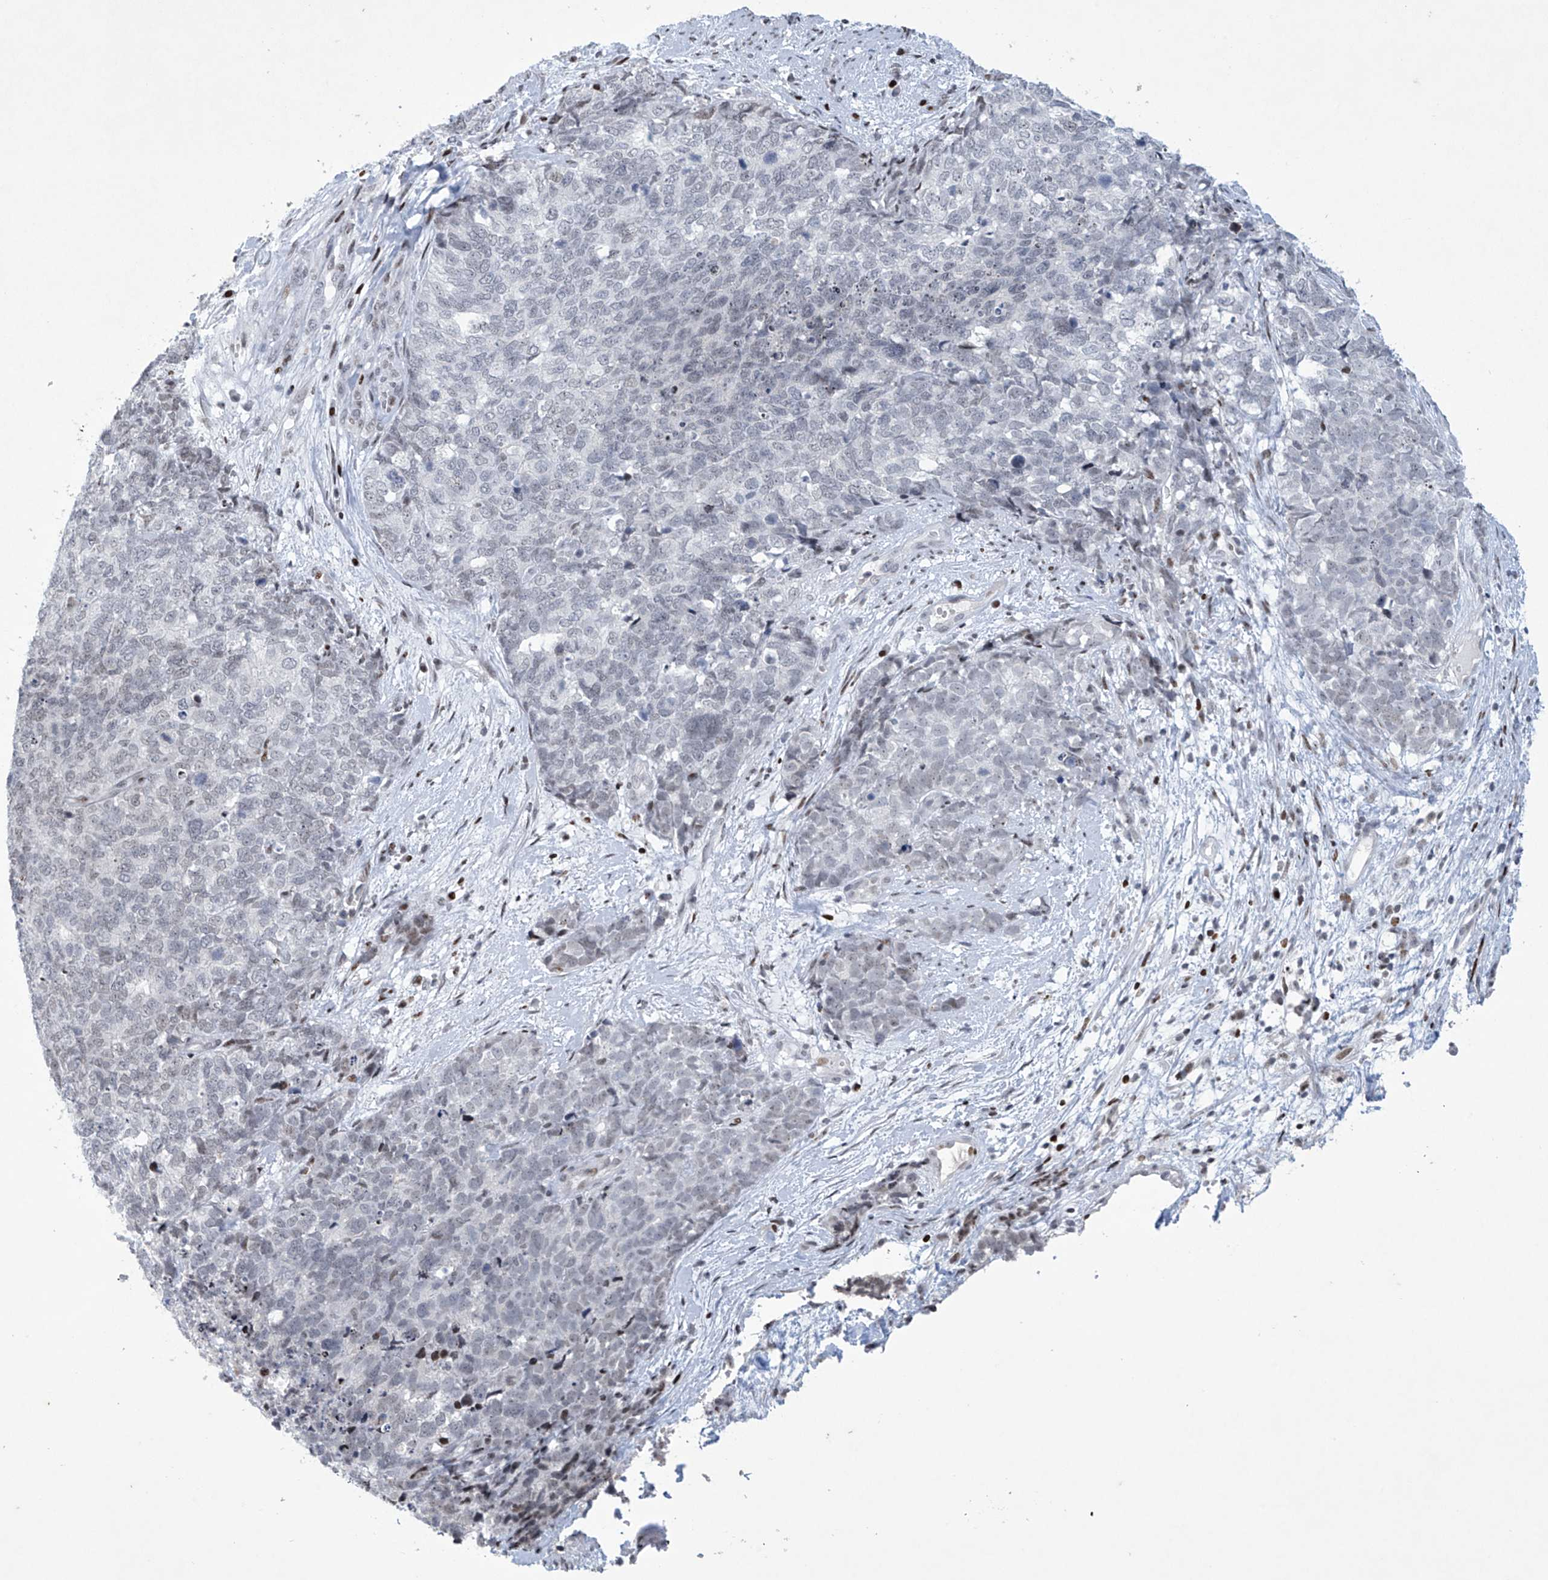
{"staining": {"intensity": "negative", "quantity": "none", "location": "none"}, "tissue": "cervical cancer", "cell_type": "Tumor cells", "image_type": "cancer", "snomed": [{"axis": "morphology", "description": "Squamous cell carcinoma, NOS"}, {"axis": "topography", "description": "Cervix"}], "caption": "Immunohistochemistry (IHC) photomicrograph of cervical cancer (squamous cell carcinoma) stained for a protein (brown), which demonstrates no expression in tumor cells. Nuclei are stained in blue.", "gene": "RFX7", "patient": {"sex": "female", "age": 63}}